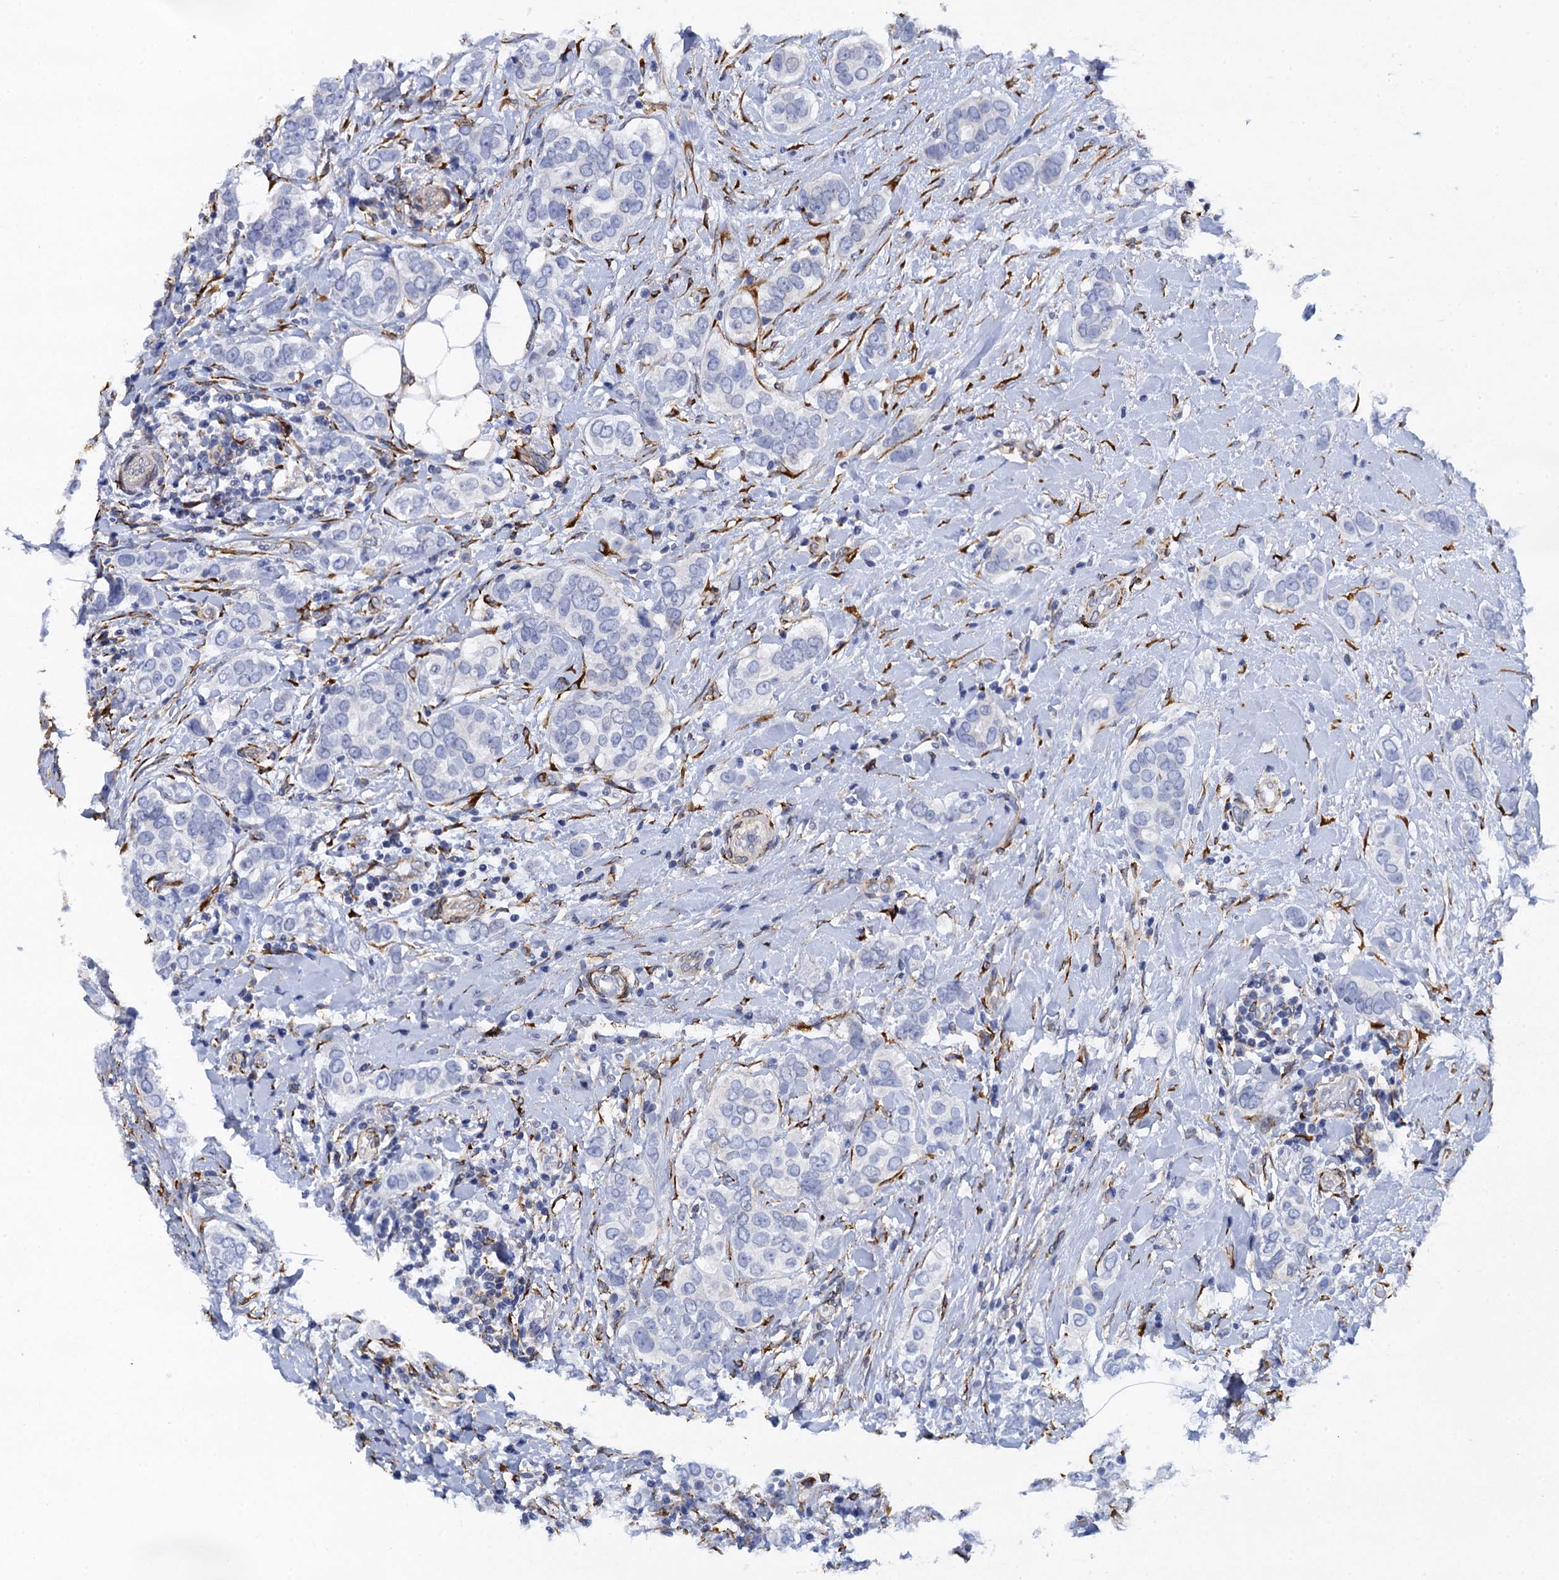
{"staining": {"intensity": "negative", "quantity": "none", "location": "none"}, "tissue": "breast cancer", "cell_type": "Tumor cells", "image_type": "cancer", "snomed": [{"axis": "morphology", "description": "Lobular carcinoma"}, {"axis": "topography", "description": "Breast"}], "caption": "A high-resolution image shows immunohistochemistry (IHC) staining of breast cancer, which reveals no significant staining in tumor cells.", "gene": "POGLUT3", "patient": {"sex": "female", "age": 51}}